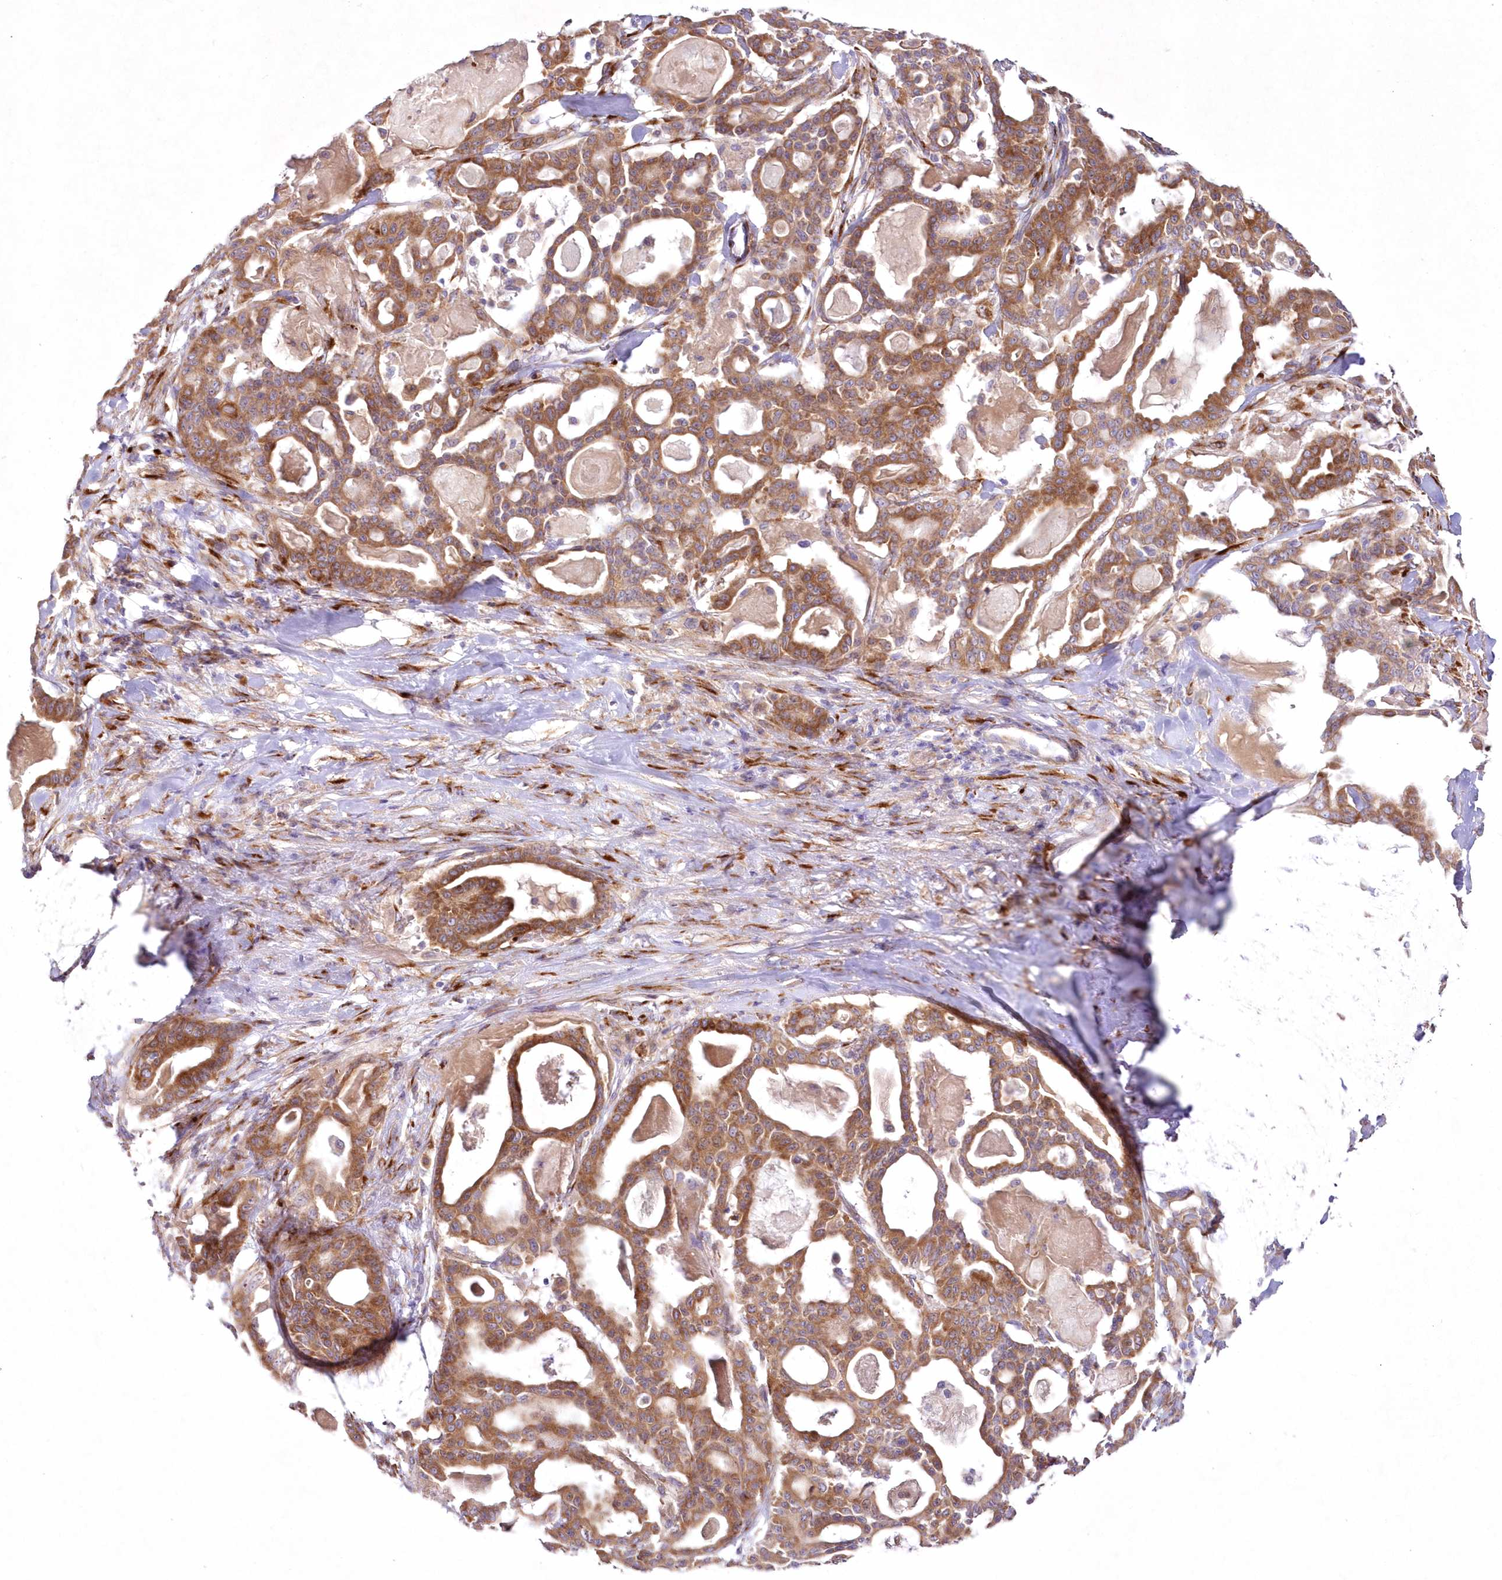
{"staining": {"intensity": "moderate", "quantity": ">75%", "location": "cytoplasmic/membranous"}, "tissue": "pancreatic cancer", "cell_type": "Tumor cells", "image_type": "cancer", "snomed": [{"axis": "morphology", "description": "Adenocarcinoma, NOS"}, {"axis": "topography", "description": "Pancreas"}], "caption": "Protein positivity by IHC shows moderate cytoplasmic/membranous positivity in about >75% of tumor cells in pancreatic cancer (adenocarcinoma).", "gene": "ARFGEF3", "patient": {"sex": "male", "age": 63}}